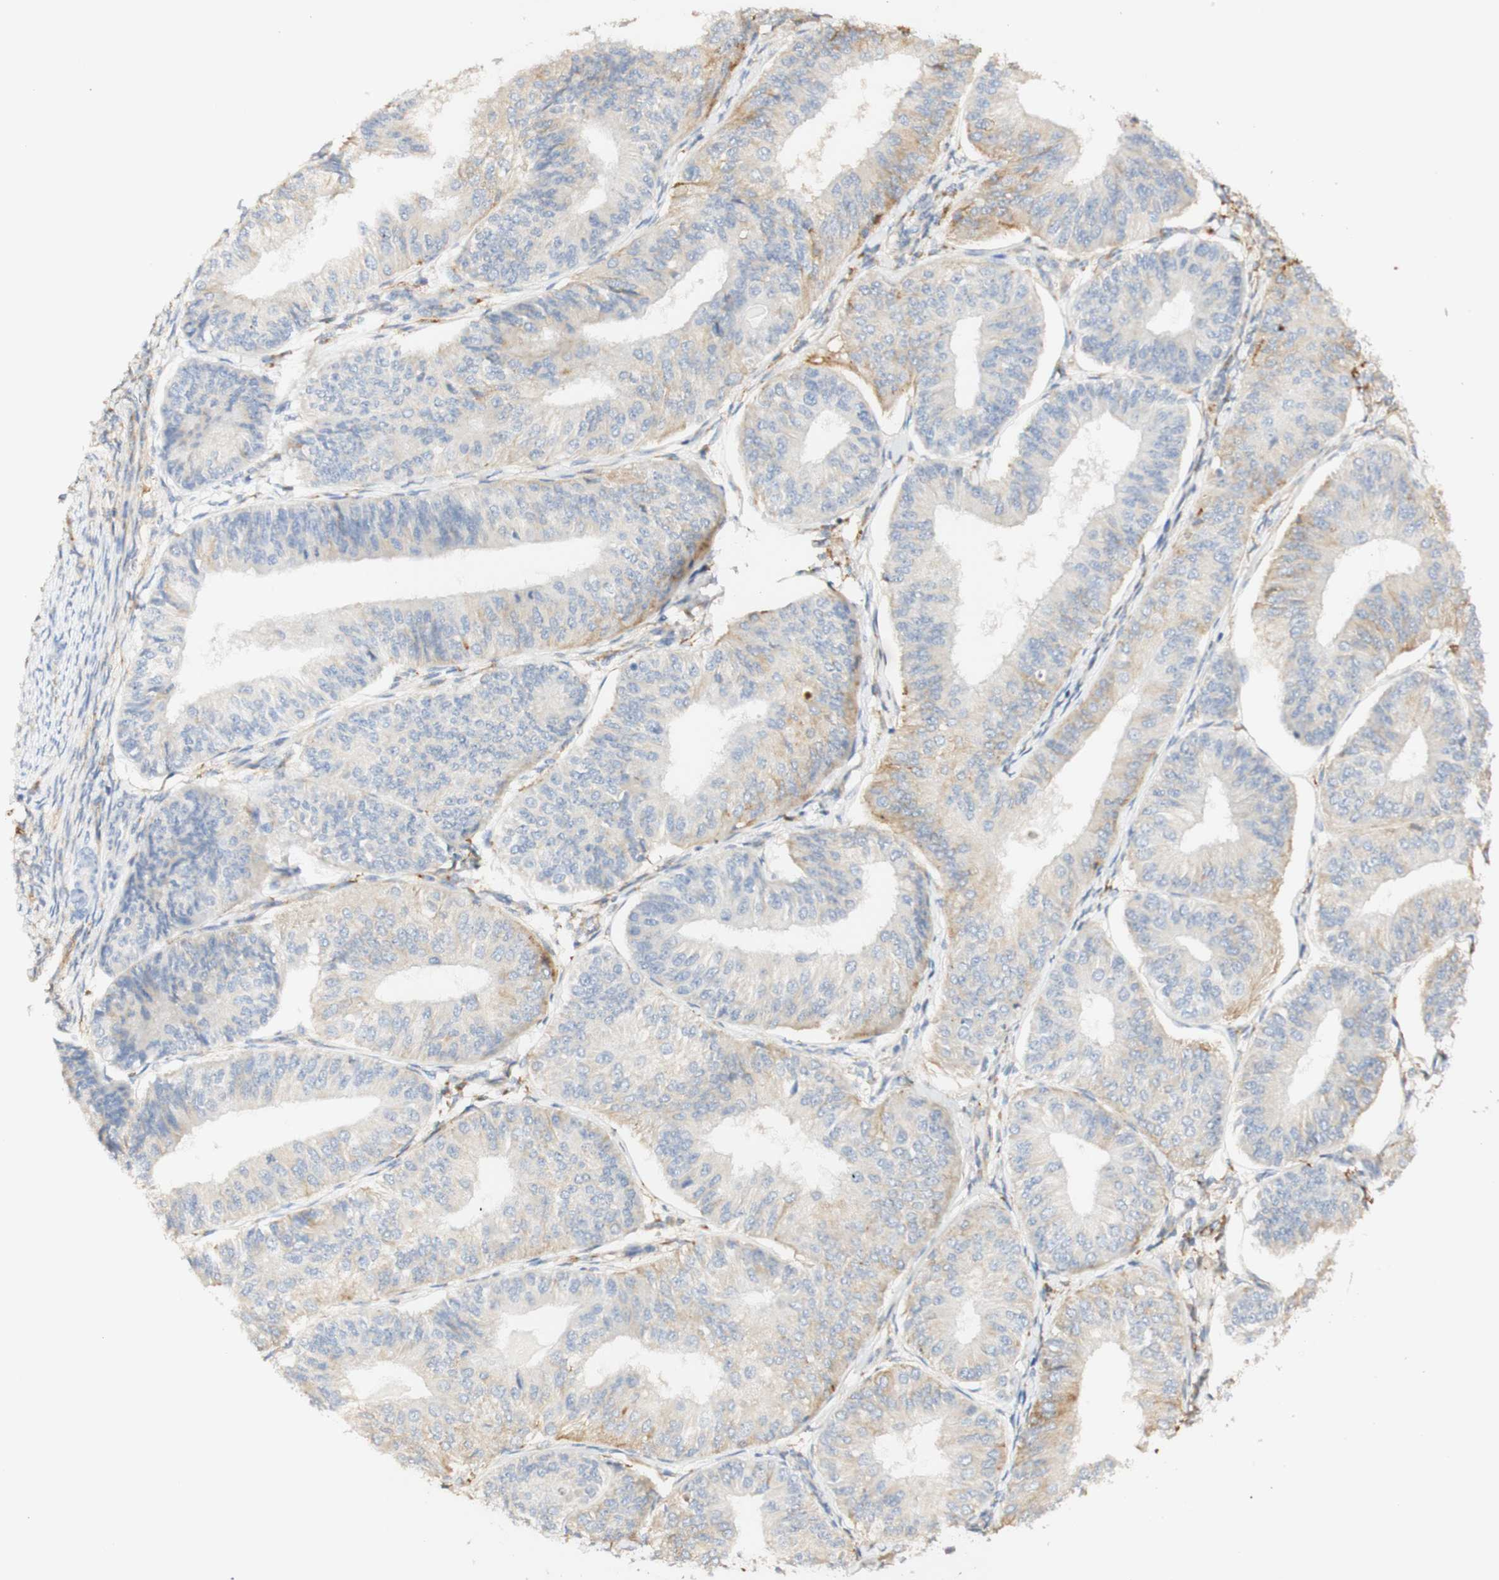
{"staining": {"intensity": "weak", "quantity": "25%-75%", "location": "cytoplasmic/membranous"}, "tissue": "endometrial cancer", "cell_type": "Tumor cells", "image_type": "cancer", "snomed": [{"axis": "morphology", "description": "Adenocarcinoma, NOS"}, {"axis": "topography", "description": "Endometrium"}], "caption": "Immunohistochemical staining of endometrial cancer reveals low levels of weak cytoplasmic/membranous protein positivity in about 25%-75% of tumor cells. (DAB (3,3'-diaminobenzidine) IHC, brown staining for protein, blue staining for nuclei).", "gene": "FCGRT", "patient": {"sex": "female", "age": 58}}